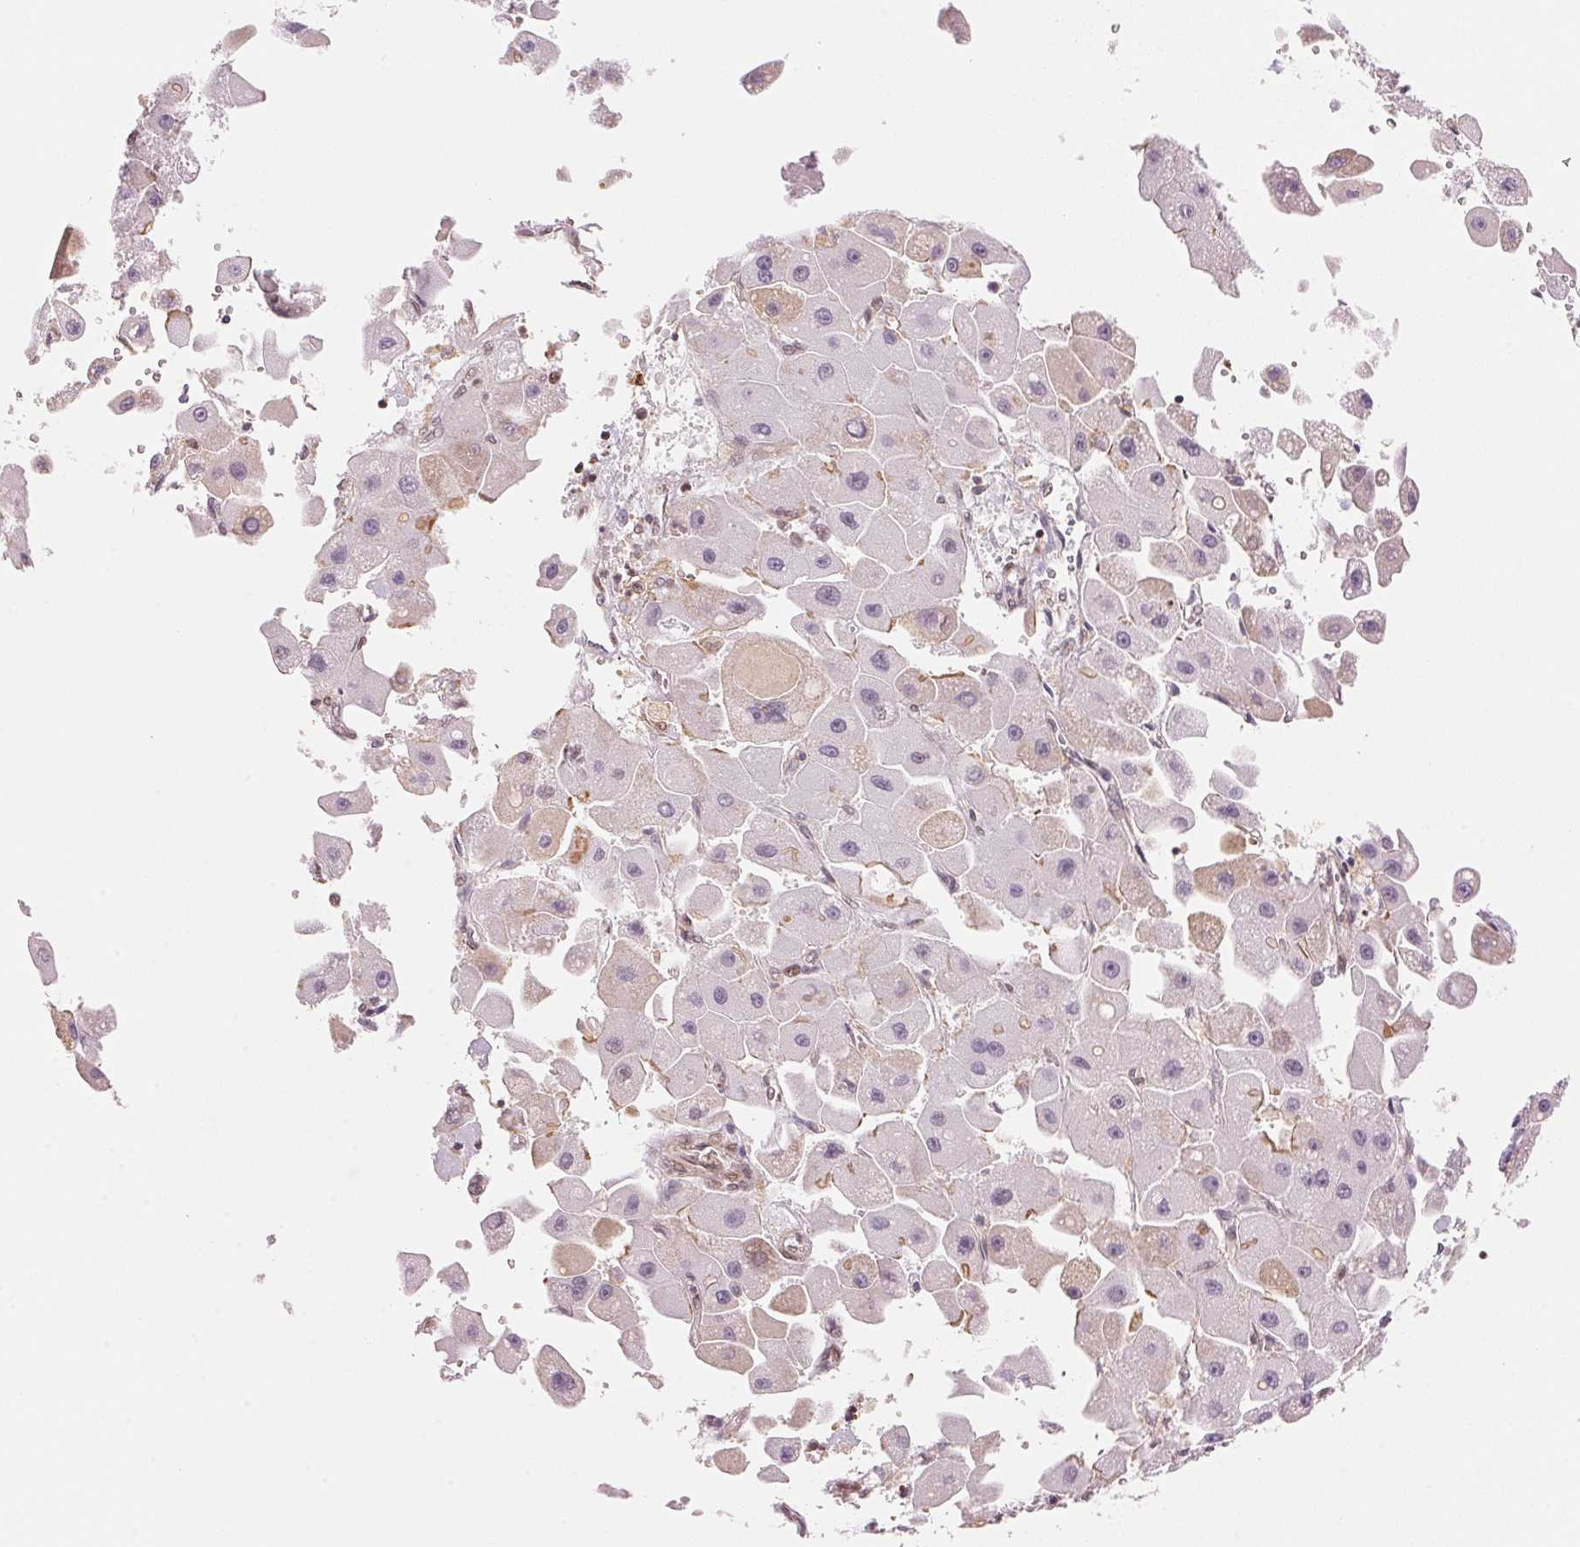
{"staining": {"intensity": "weak", "quantity": "<25%", "location": "nuclear"}, "tissue": "liver cancer", "cell_type": "Tumor cells", "image_type": "cancer", "snomed": [{"axis": "morphology", "description": "Carcinoma, Hepatocellular, NOS"}, {"axis": "topography", "description": "Liver"}], "caption": "A high-resolution photomicrograph shows immunohistochemistry (IHC) staining of liver cancer (hepatocellular carcinoma), which reveals no significant expression in tumor cells.", "gene": "HNRNPDL", "patient": {"sex": "male", "age": 24}}